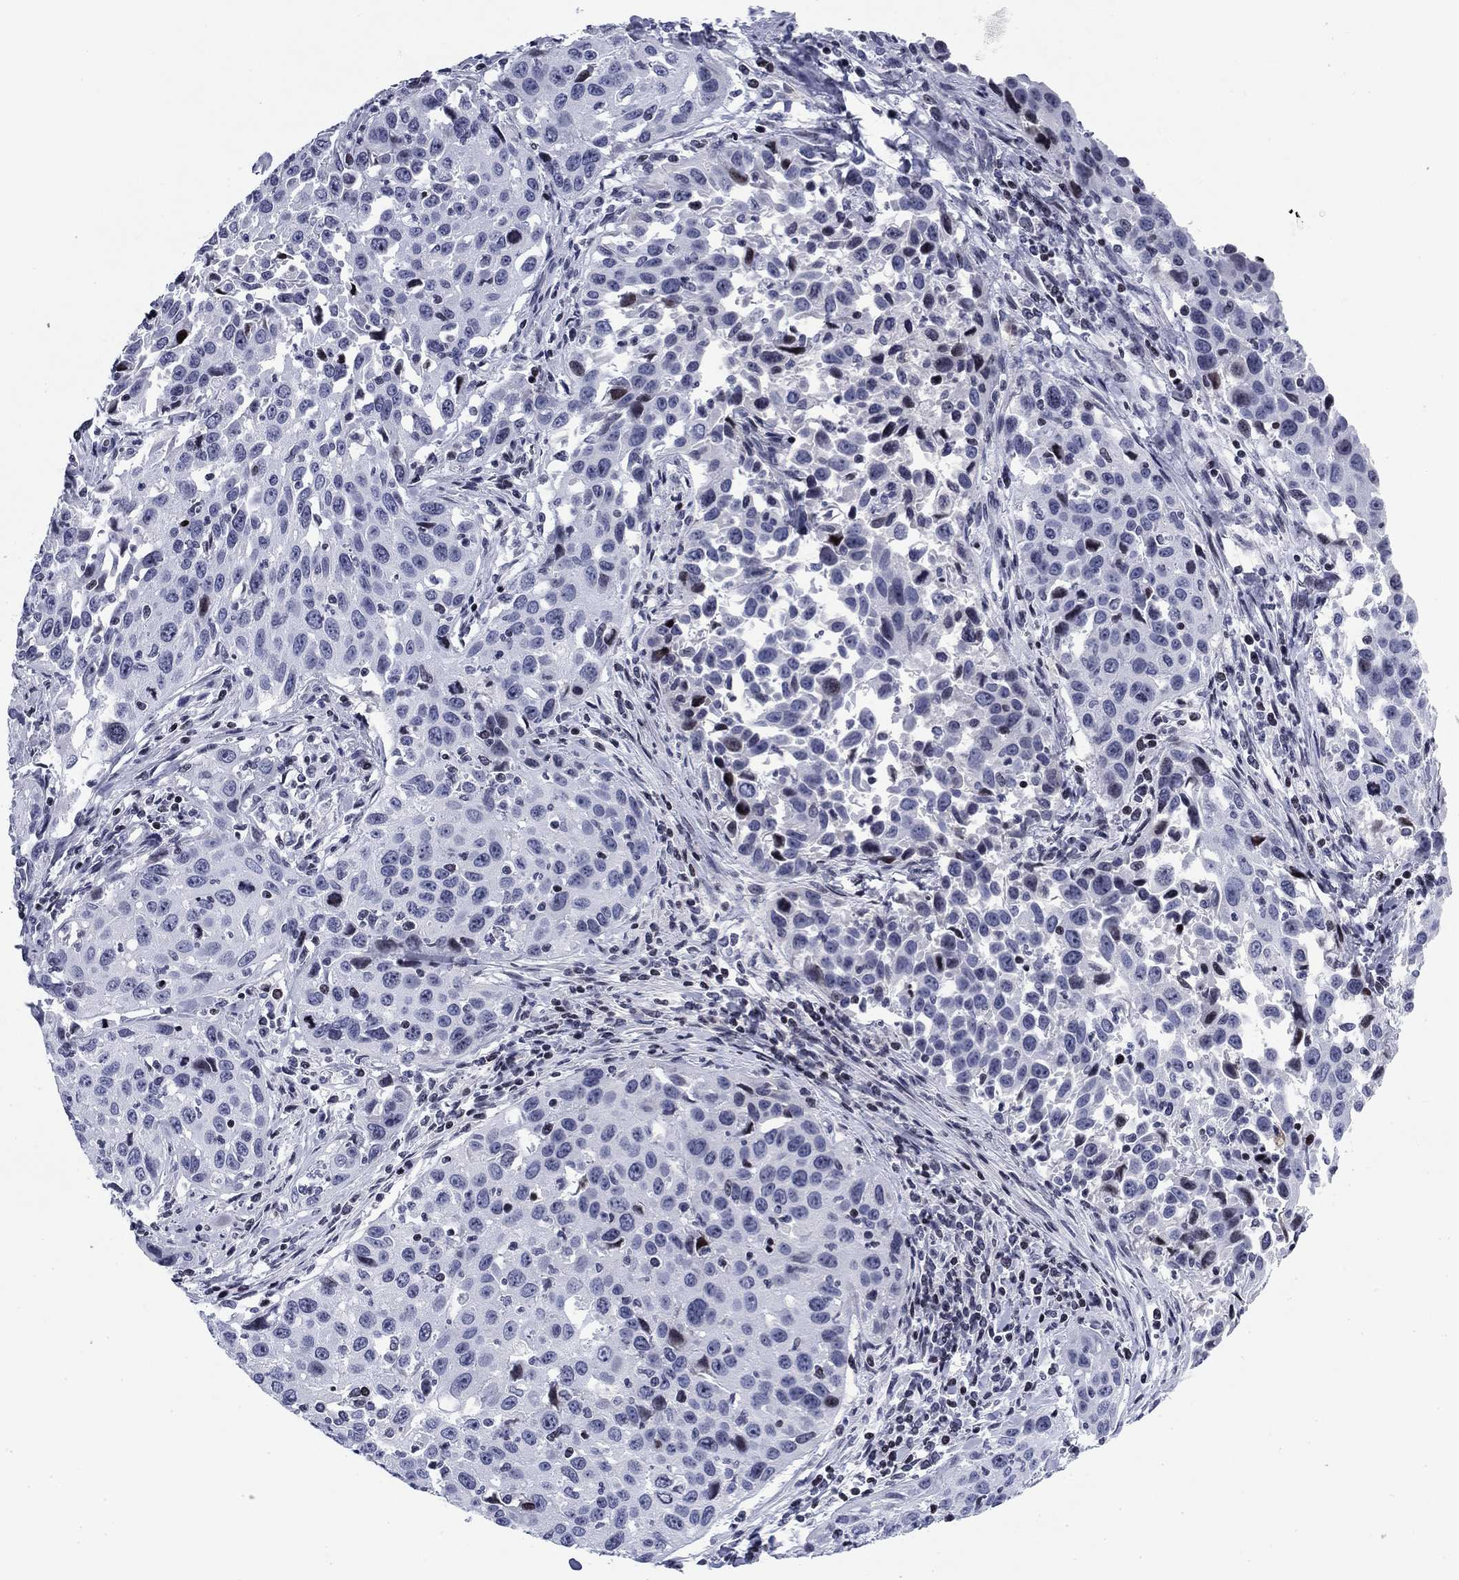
{"staining": {"intensity": "negative", "quantity": "none", "location": "none"}, "tissue": "cervical cancer", "cell_type": "Tumor cells", "image_type": "cancer", "snomed": [{"axis": "morphology", "description": "Squamous cell carcinoma, NOS"}, {"axis": "topography", "description": "Cervix"}], "caption": "There is no significant positivity in tumor cells of squamous cell carcinoma (cervical).", "gene": "CCDC144A", "patient": {"sex": "female", "age": 26}}